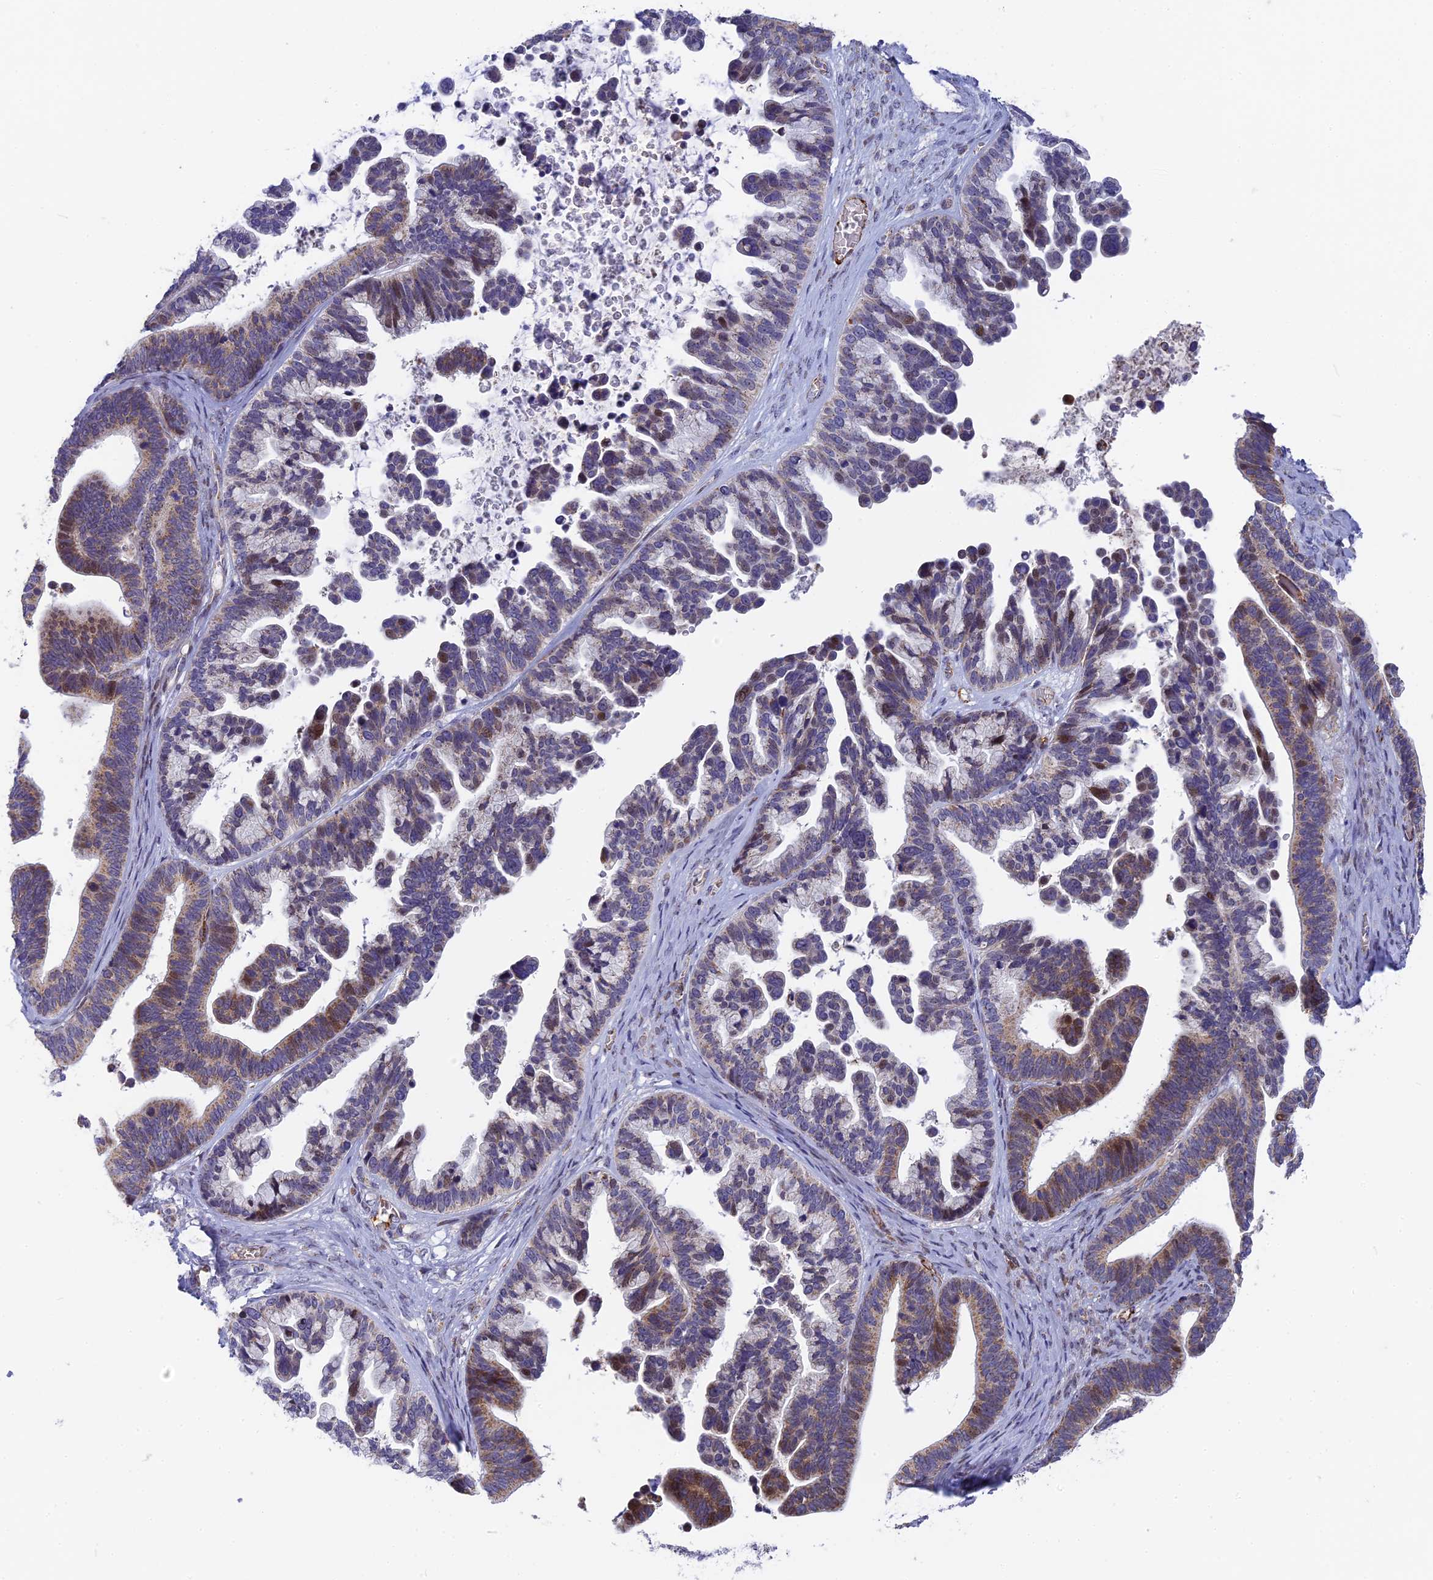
{"staining": {"intensity": "moderate", "quantity": "25%-75%", "location": "cytoplasmic/membranous"}, "tissue": "ovarian cancer", "cell_type": "Tumor cells", "image_type": "cancer", "snomed": [{"axis": "morphology", "description": "Cystadenocarcinoma, serous, NOS"}, {"axis": "topography", "description": "Ovary"}], "caption": "Protein expression analysis of human serous cystadenocarcinoma (ovarian) reveals moderate cytoplasmic/membranous staining in approximately 25%-75% of tumor cells. (DAB IHC, brown staining for protein, blue staining for nuclei).", "gene": "DTWD1", "patient": {"sex": "female", "age": 56}}